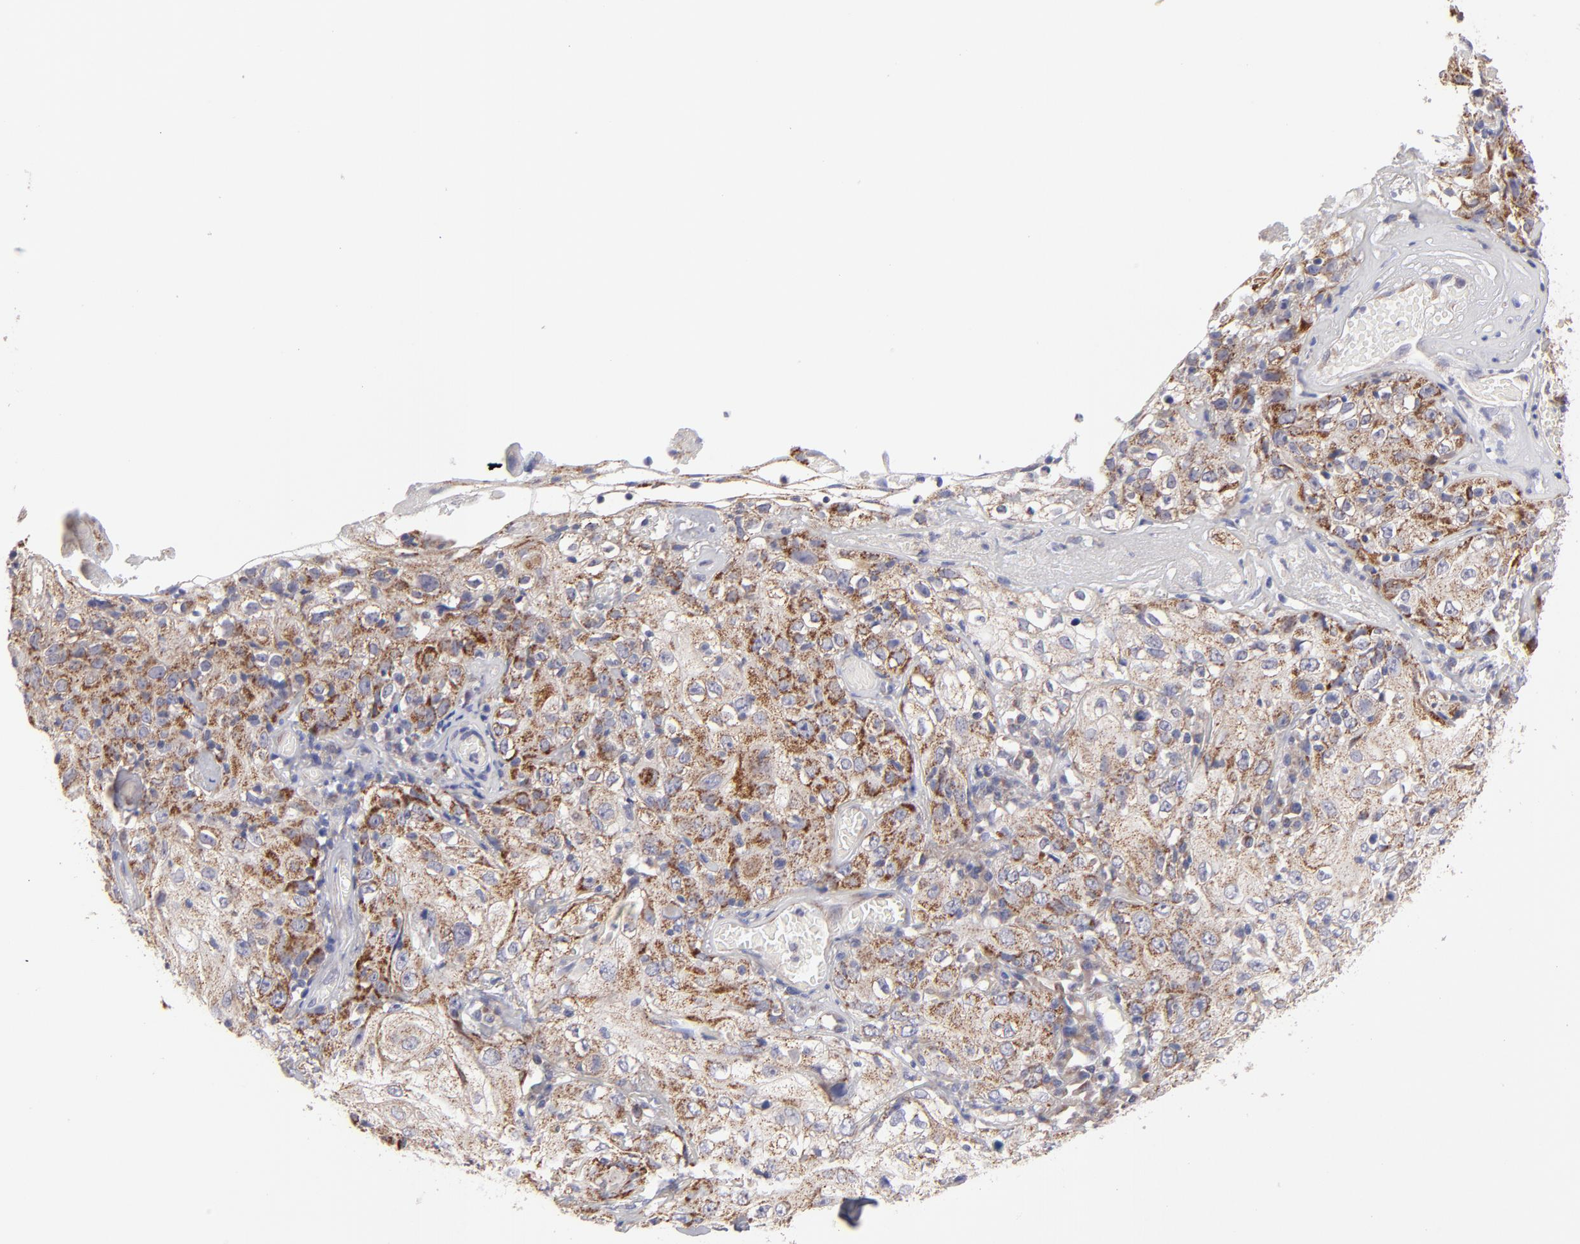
{"staining": {"intensity": "moderate", "quantity": ">75%", "location": "cytoplasmic/membranous"}, "tissue": "skin cancer", "cell_type": "Tumor cells", "image_type": "cancer", "snomed": [{"axis": "morphology", "description": "Squamous cell carcinoma, NOS"}, {"axis": "topography", "description": "Skin"}], "caption": "DAB immunohistochemical staining of skin cancer demonstrates moderate cytoplasmic/membranous protein positivity in approximately >75% of tumor cells.", "gene": "HCCS", "patient": {"sex": "male", "age": 65}}